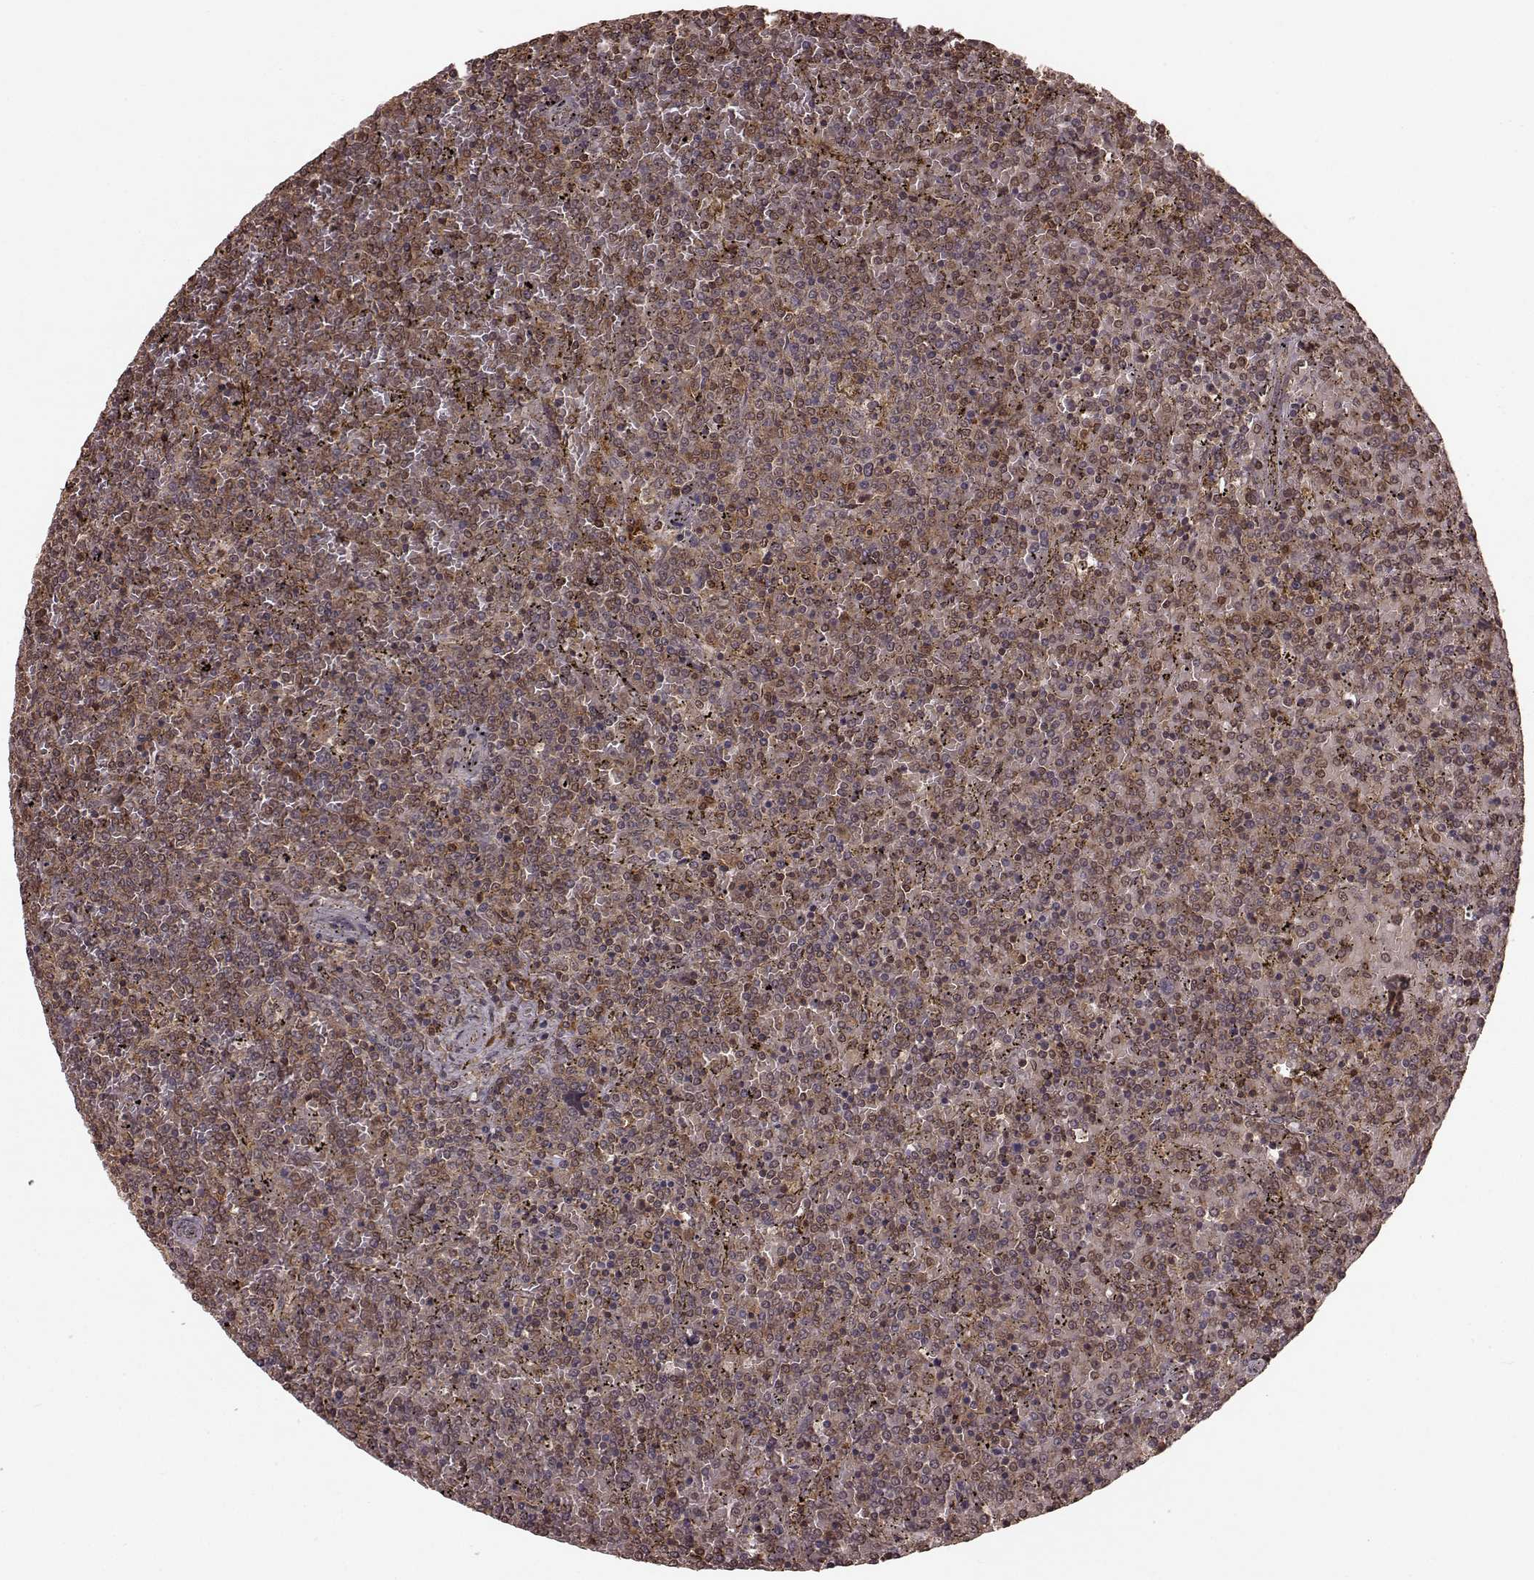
{"staining": {"intensity": "moderate", "quantity": "<25%", "location": "cytoplasmic/membranous,nuclear"}, "tissue": "lymphoma", "cell_type": "Tumor cells", "image_type": "cancer", "snomed": [{"axis": "morphology", "description": "Malignant lymphoma, non-Hodgkin's type, Low grade"}, {"axis": "topography", "description": "Spleen"}], "caption": "Immunohistochemical staining of lymphoma exhibits low levels of moderate cytoplasmic/membranous and nuclear protein staining in approximately <25% of tumor cells. (brown staining indicates protein expression, while blue staining denotes nuclei).", "gene": "GSS", "patient": {"sex": "female", "age": 77}}